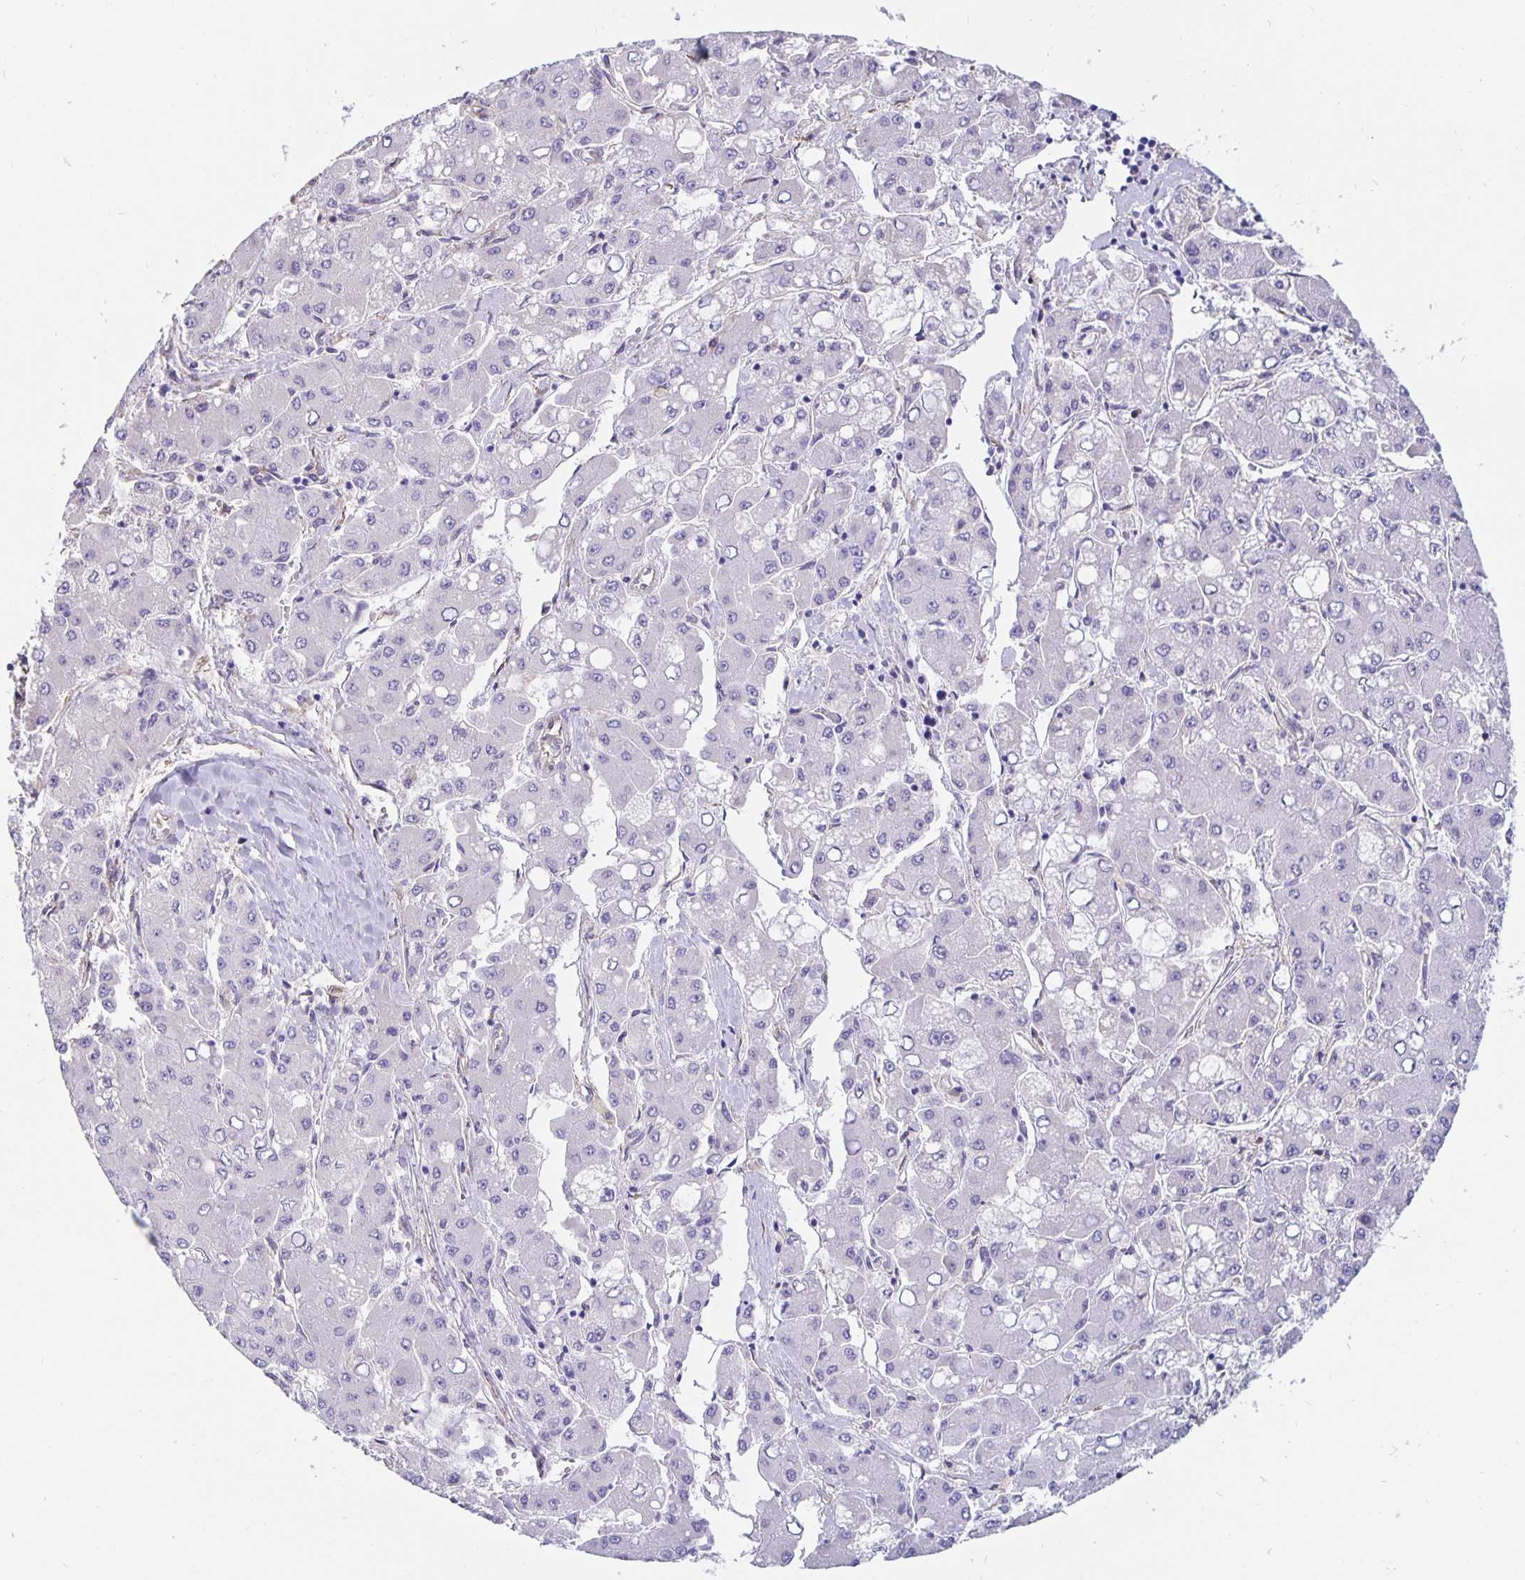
{"staining": {"intensity": "negative", "quantity": "none", "location": "none"}, "tissue": "liver cancer", "cell_type": "Tumor cells", "image_type": "cancer", "snomed": [{"axis": "morphology", "description": "Carcinoma, Hepatocellular, NOS"}, {"axis": "topography", "description": "Liver"}], "caption": "This is a micrograph of immunohistochemistry staining of liver cancer, which shows no positivity in tumor cells.", "gene": "DNAI2", "patient": {"sex": "male", "age": 40}}